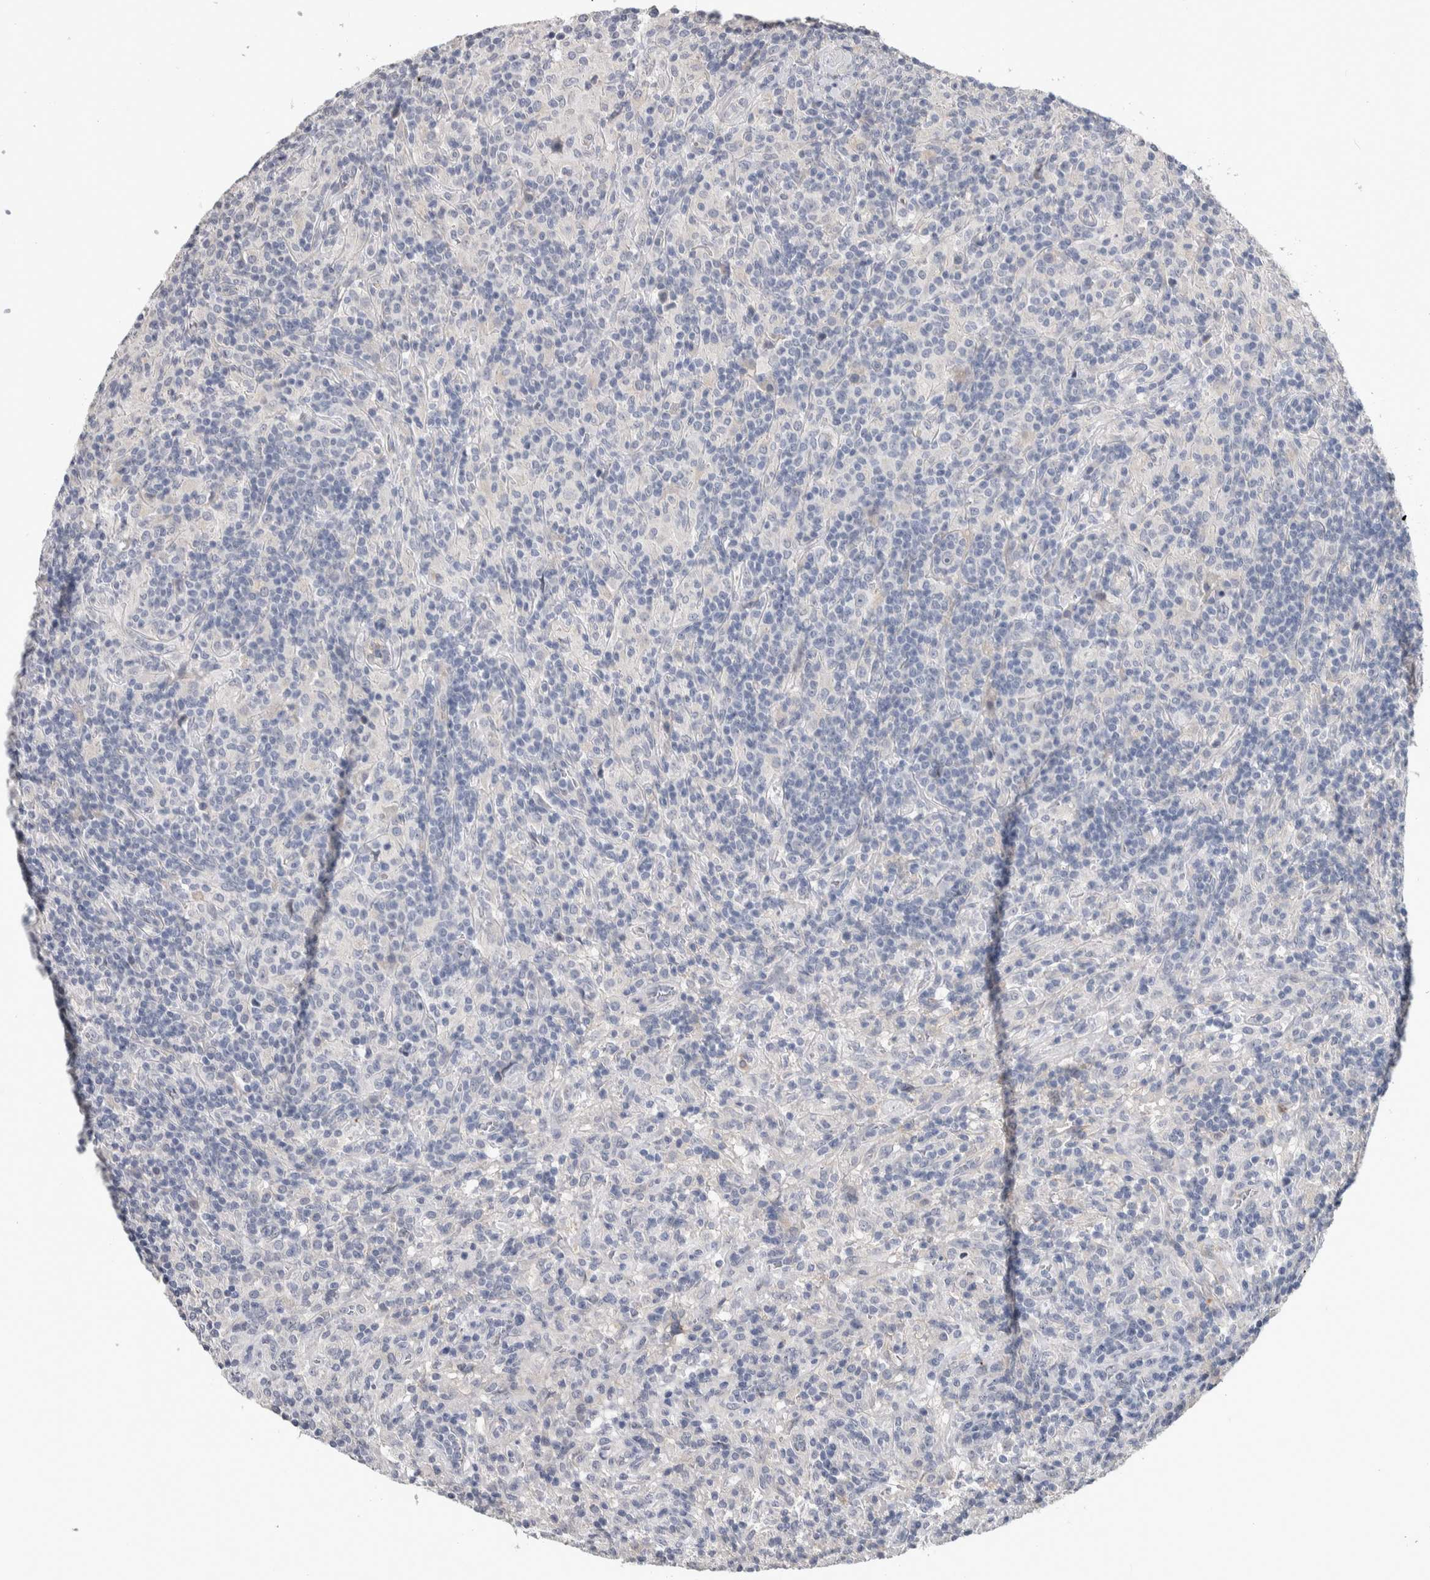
{"staining": {"intensity": "negative", "quantity": "none", "location": "none"}, "tissue": "lymphoma", "cell_type": "Tumor cells", "image_type": "cancer", "snomed": [{"axis": "morphology", "description": "Hodgkin's disease, NOS"}, {"axis": "topography", "description": "Lymph node"}], "caption": "Tumor cells show no significant protein positivity in Hodgkin's disease.", "gene": "TMEM102", "patient": {"sex": "male", "age": 70}}